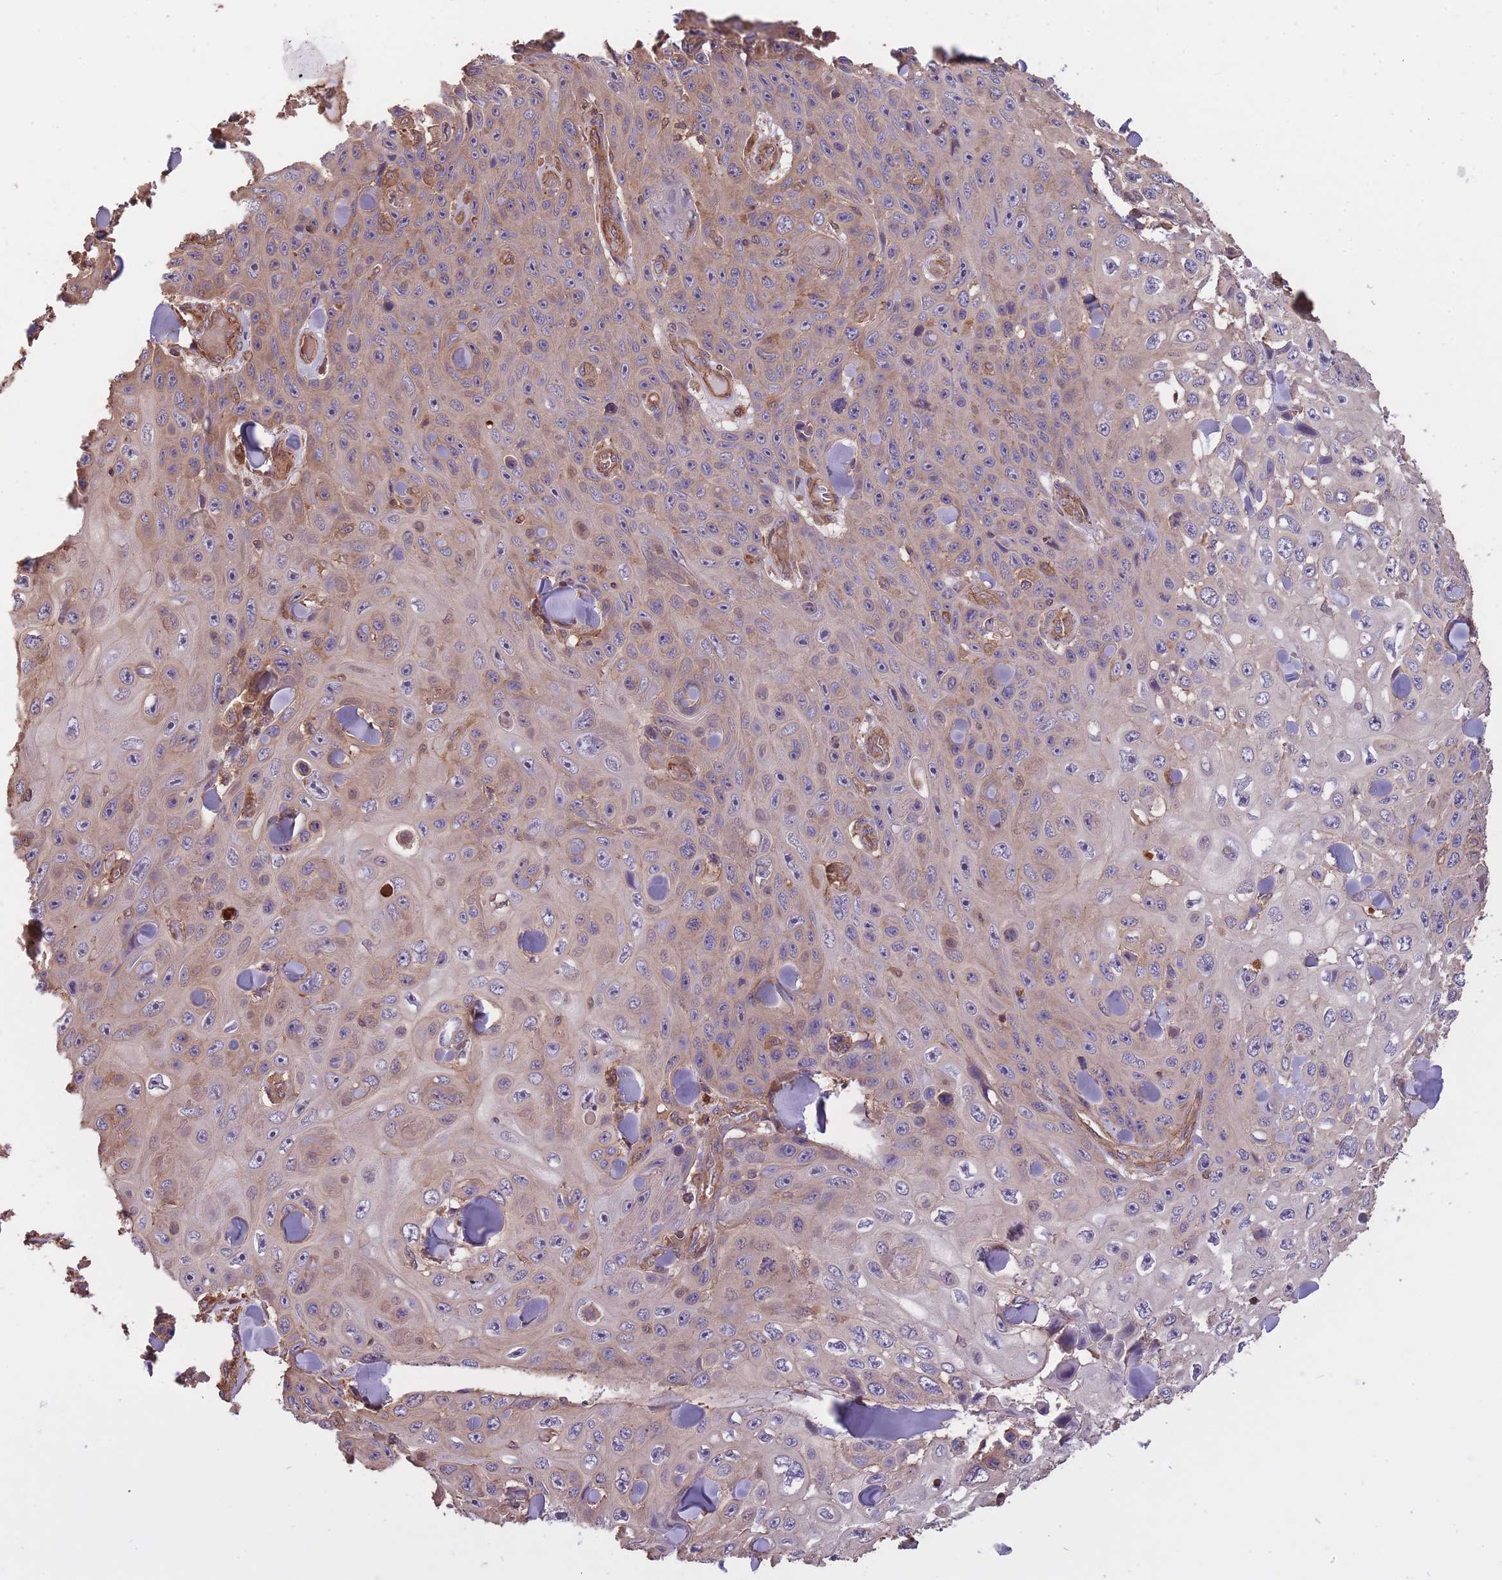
{"staining": {"intensity": "weak", "quantity": "<25%", "location": "cytoplasmic/membranous"}, "tissue": "skin cancer", "cell_type": "Tumor cells", "image_type": "cancer", "snomed": [{"axis": "morphology", "description": "Squamous cell carcinoma, NOS"}, {"axis": "topography", "description": "Skin"}], "caption": "Tumor cells are negative for protein expression in human squamous cell carcinoma (skin).", "gene": "ARMH3", "patient": {"sex": "male", "age": 82}}